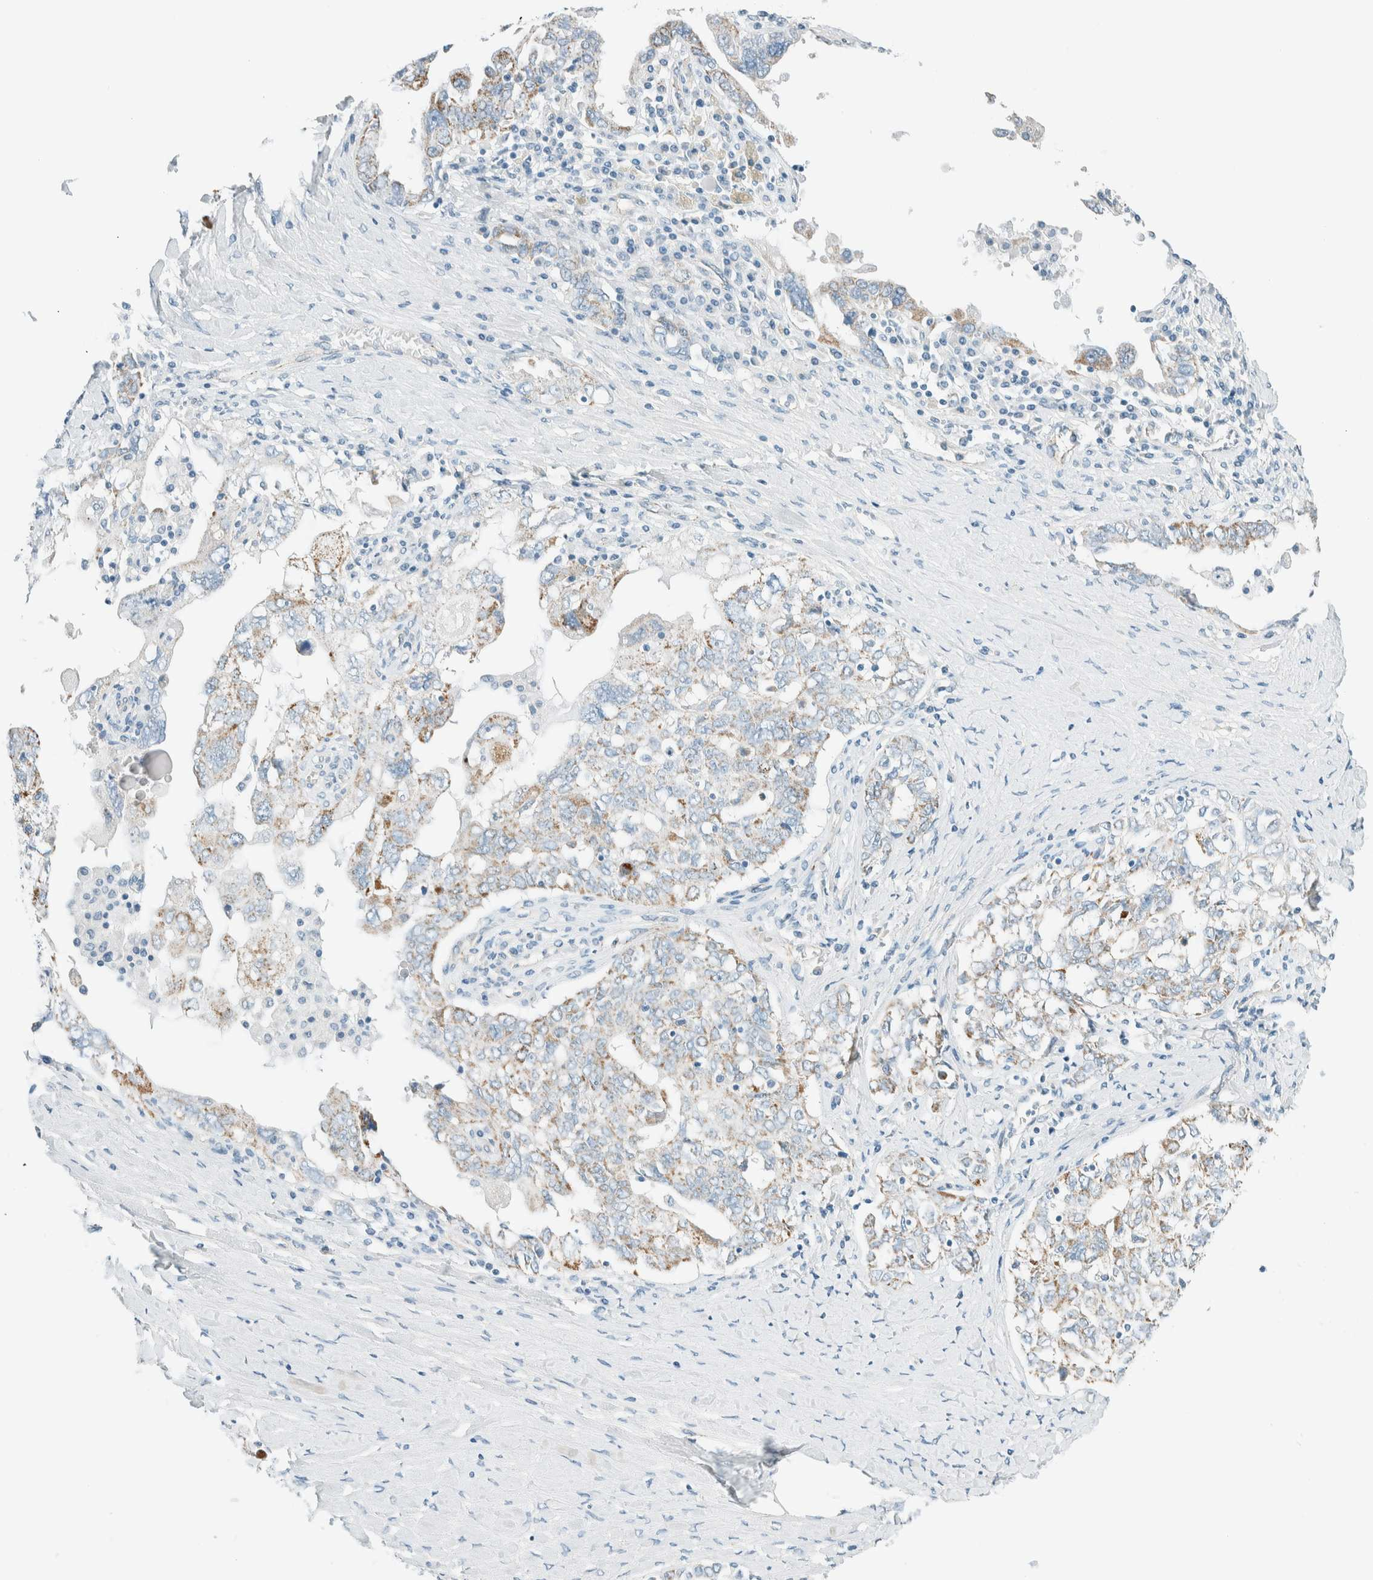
{"staining": {"intensity": "weak", "quantity": "<25%", "location": "cytoplasmic/membranous"}, "tissue": "ovarian cancer", "cell_type": "Tumor cells", "image_type": "cancer", "snomed": [{"axis": "morphology", "description": "Carcinoma, endometroid"}, {"axis": "topography", "description": "Ovary"}], "caption": "Immunohistochemical staining of human ovarian cancer (endometroid carcinoma) reveals no significant expression in tumor cells. (DAB (3,3'-diaminobenzidine) immunohistochemistry, high magnification).", "gene": "SLFN12", "patient": {"sex": "female", "age": 62}}